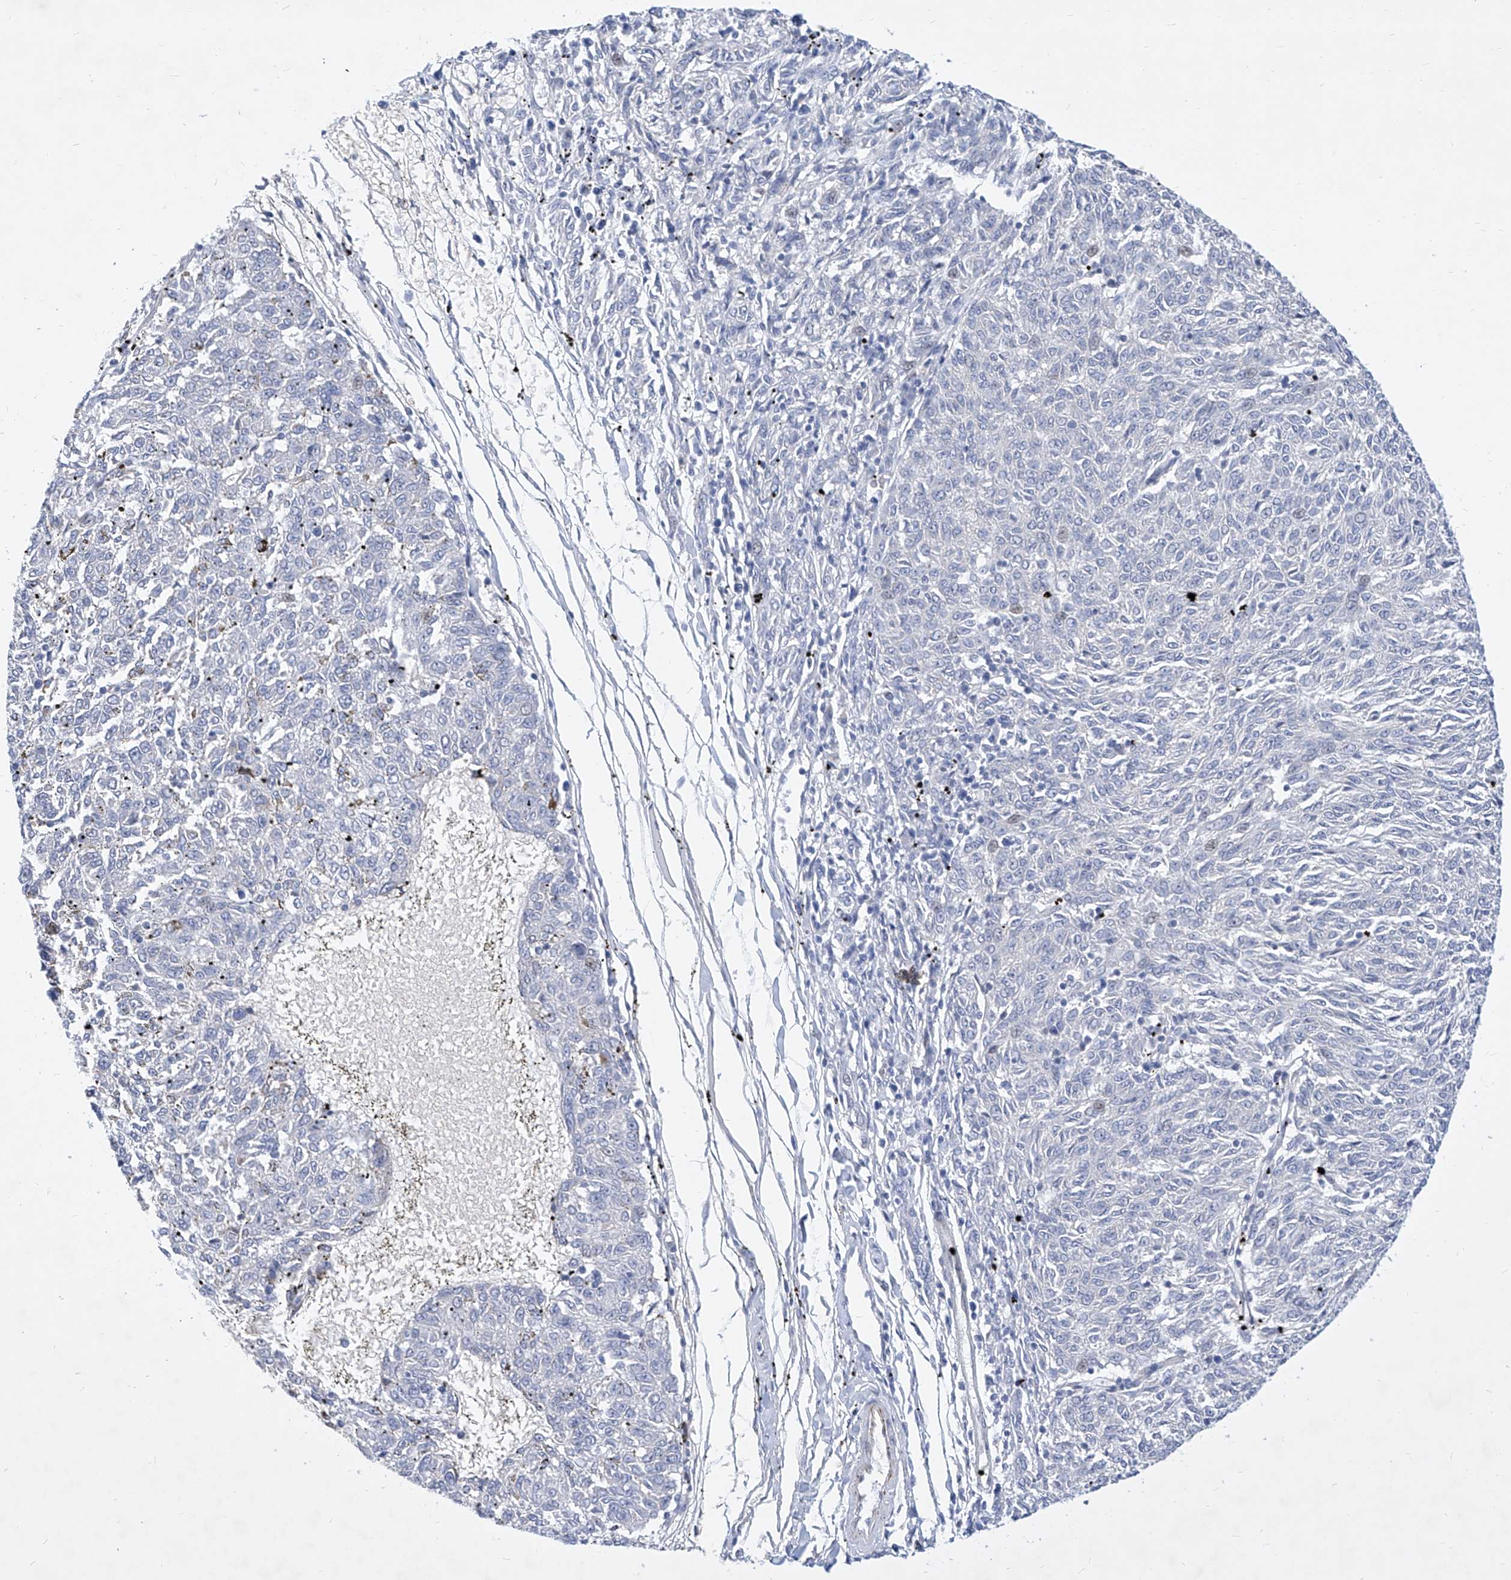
{"staining": {"intensity": "negative", "quantity": "none", "location": "none"}, "tissue": "melanoma", "cell_type": "Tumor cells", "image_type": "cancer", "snomed": [{"axis": "morphology", "description": "Malignant melanoma, NOS"}, {"axis": "topography", "description": "Skin"}], "caption": "Malignant melanoma was stained to show a protein in brown. There is no significant positivity in tumor cells. (DAB (3,3'-diaminobenzidine) immunohistochemistry with hematoxylin counter stain).", "gene": "MX2", "patient": {"sex": "female", "age": 72}}